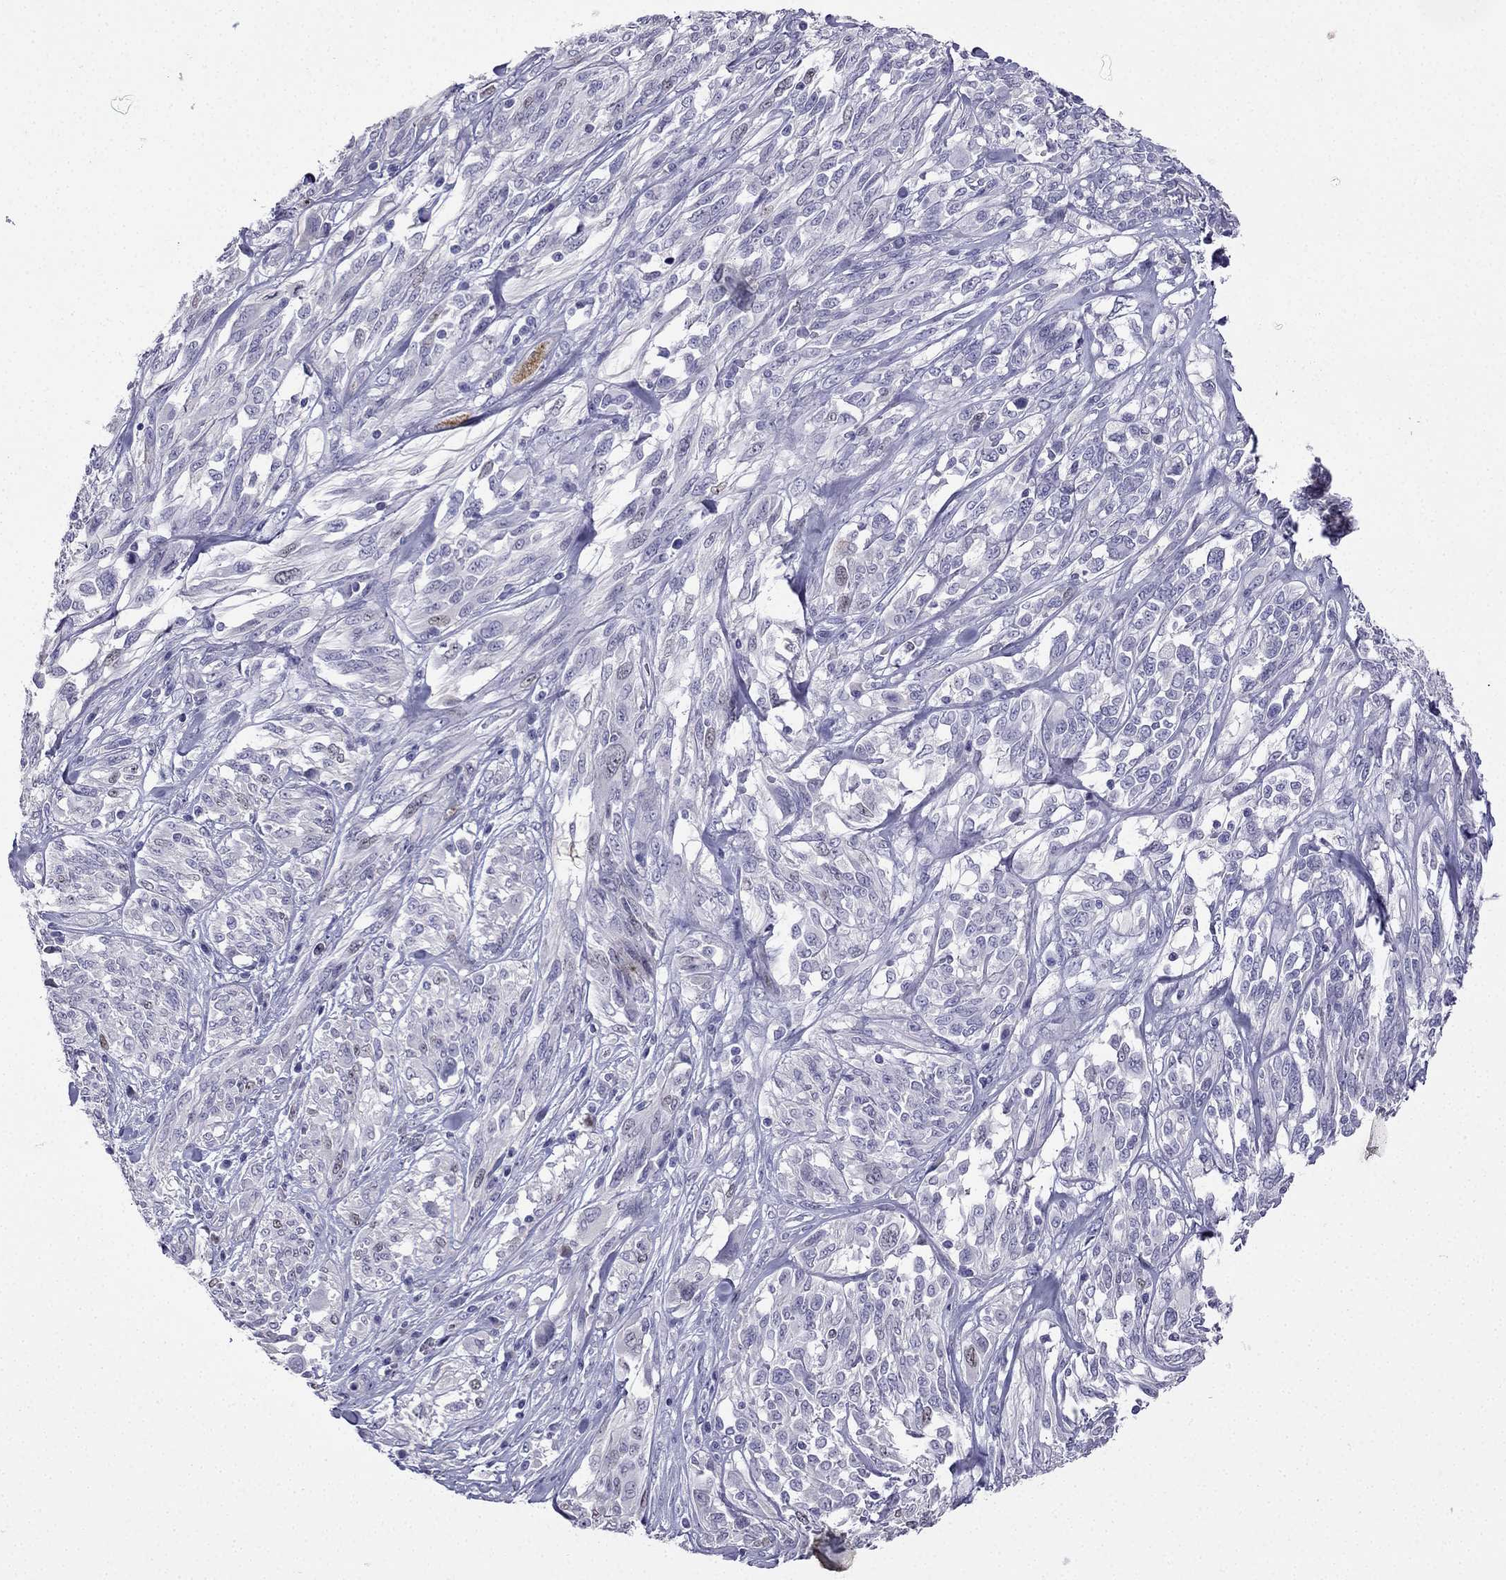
{"staining": {"intensity": "negative", "quantity": "none", "location": "none"}, "tissue": "melanoma", "cell_type": "Tumor cells", "image_type": "cancer", "snomed": [{"axis": "morphology", "description": "Malignant melanoma, NOS"}, {"axis": "topography", "description": "Skin"}], "caption": "Immunohistochemistry of human malignant melanoma reveals no positivity in tumor cells.", "gene": "UHRF1", "patient": {"sex": "female", "age": 91}}